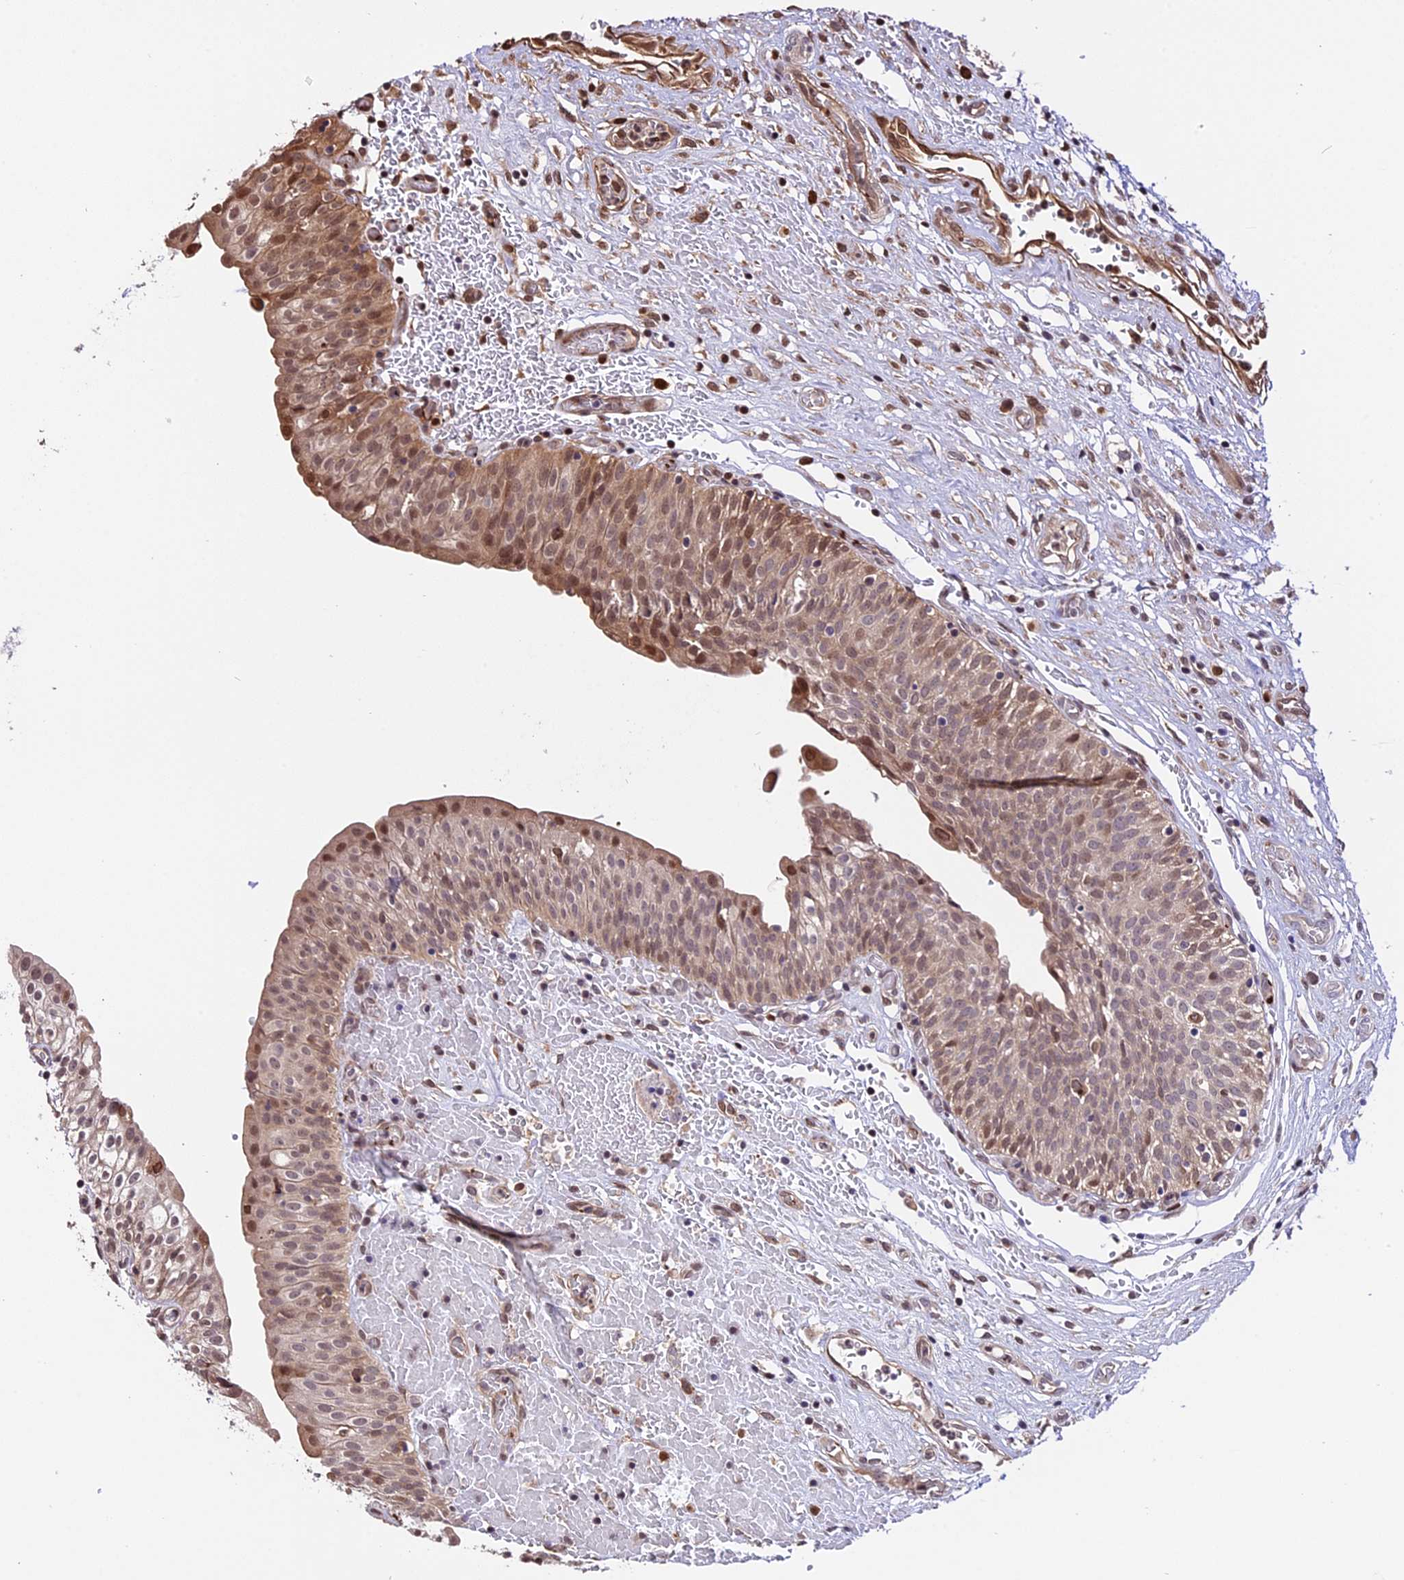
{"staining": {"intensity": "moderate", "quantity": ">75%", "location": "cytoplasmic/membranous,nuclear"}, "tissue": "urinary bladder", "cell_type": "Urothelial cells", "image_type": "normal", "snomed": [{"axis": "morphology", "description": "Normal tissue, NOS"}, {"axis": "topography", "description": "Urinary bladder"}], "caption": "This histopathology image shows IHC staining of benign urinary bladder, with medium moderate cytoplasmic/membranous,nuclear staining in approximately >75% of urothelial cells.", "gene": "HERPUD1", "patient": {"sex": "male", "age": 55}}